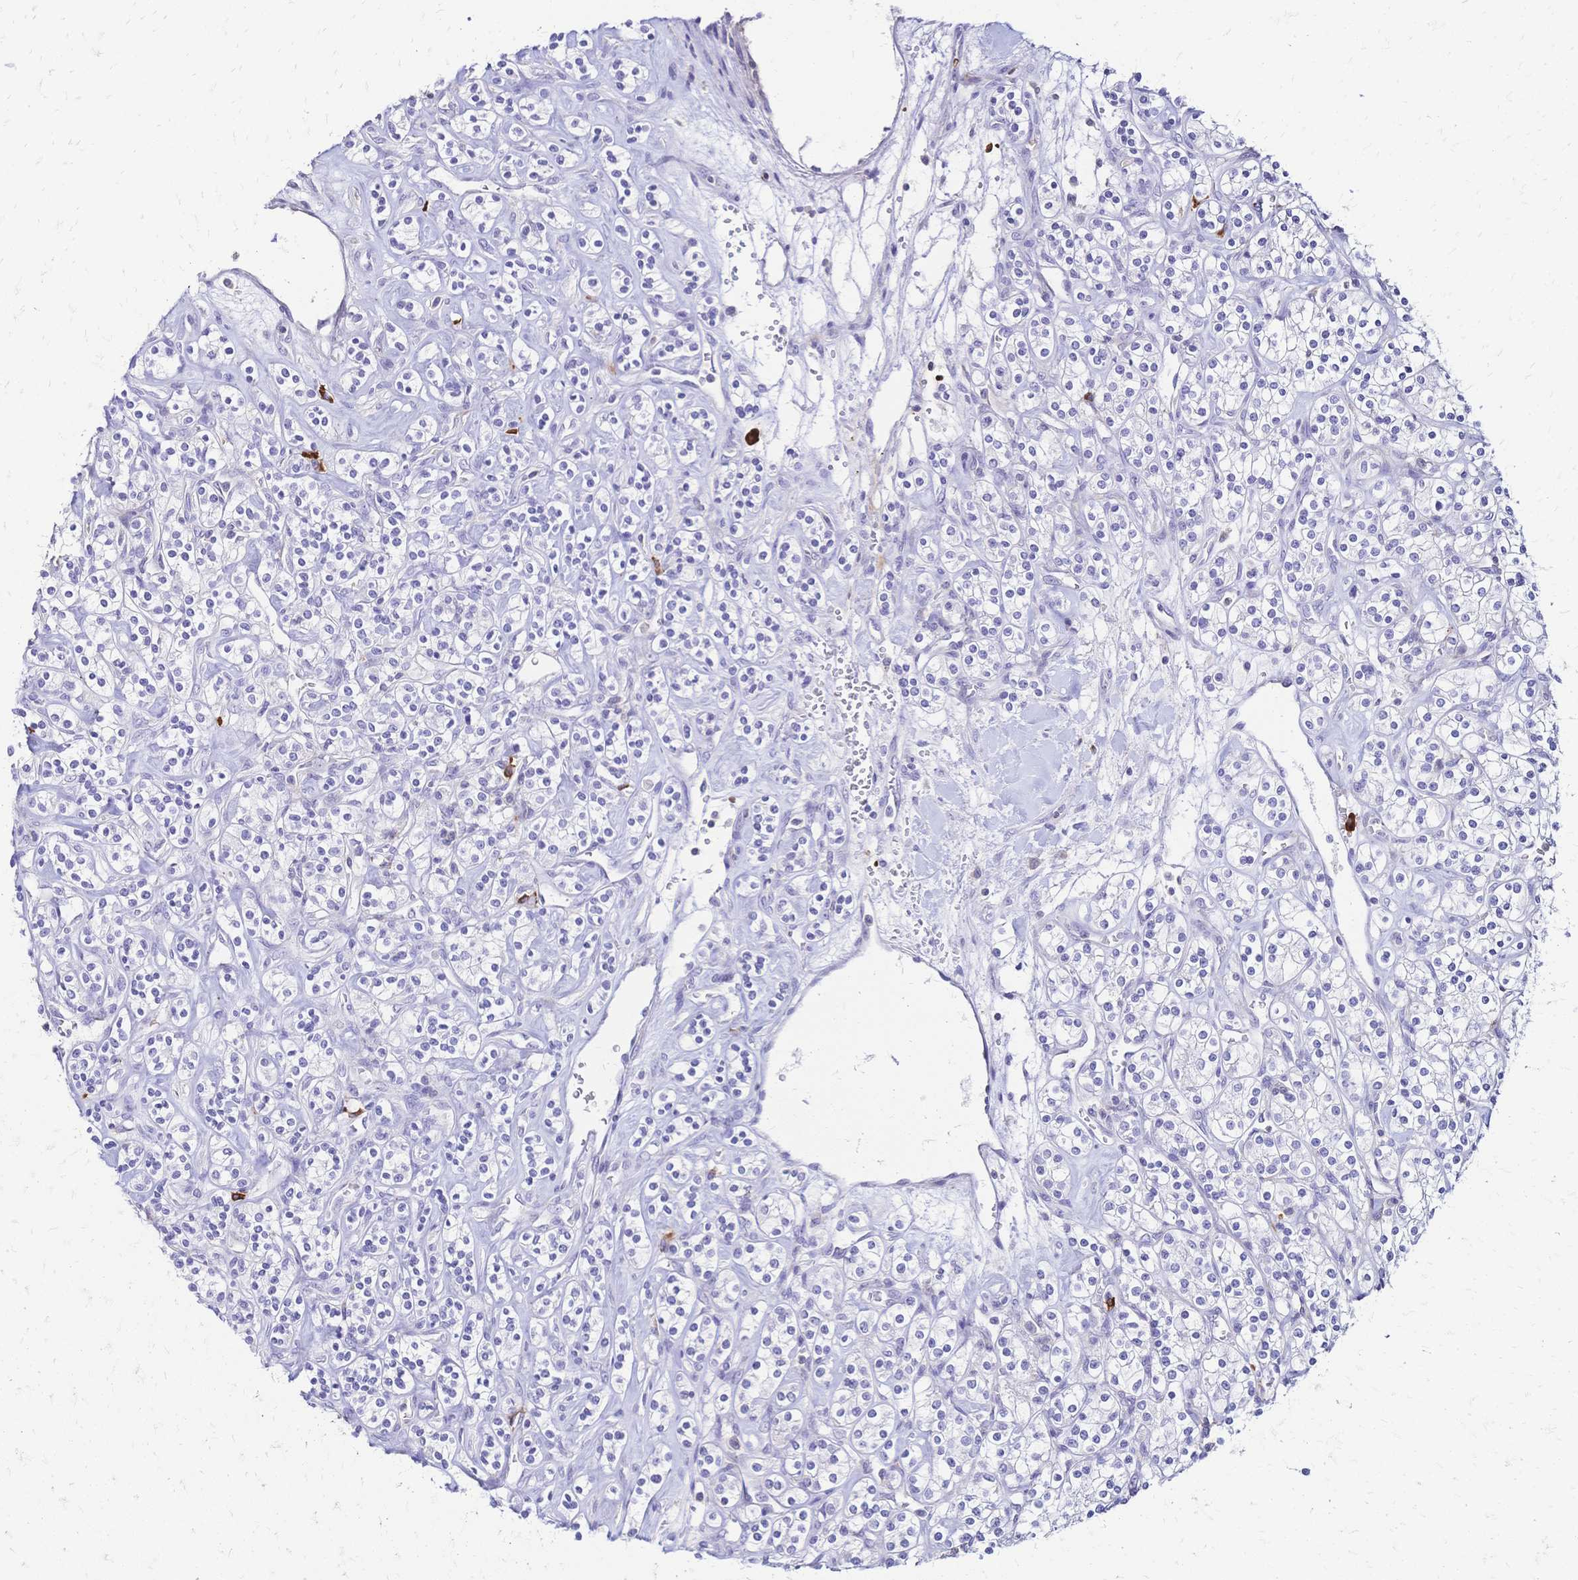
{"staining": {"intensity": "negative", "quantity": "none", "location": "none"}, "tissue": "renal cancer", "cell_type": "Tumor cells", "image_type": "cancer", "snomed": [{"axis": "morphology", "description": "Adenocarcinoma, NOS"}, {"axis": "topography", "description": "Kidney"}], "caption": "This is an immunohistochemistry image of human renal cancer. There is no positivity in tumor cells.", "gene": "IL2RA", "patient": {"sex": "male", "age": 77}}